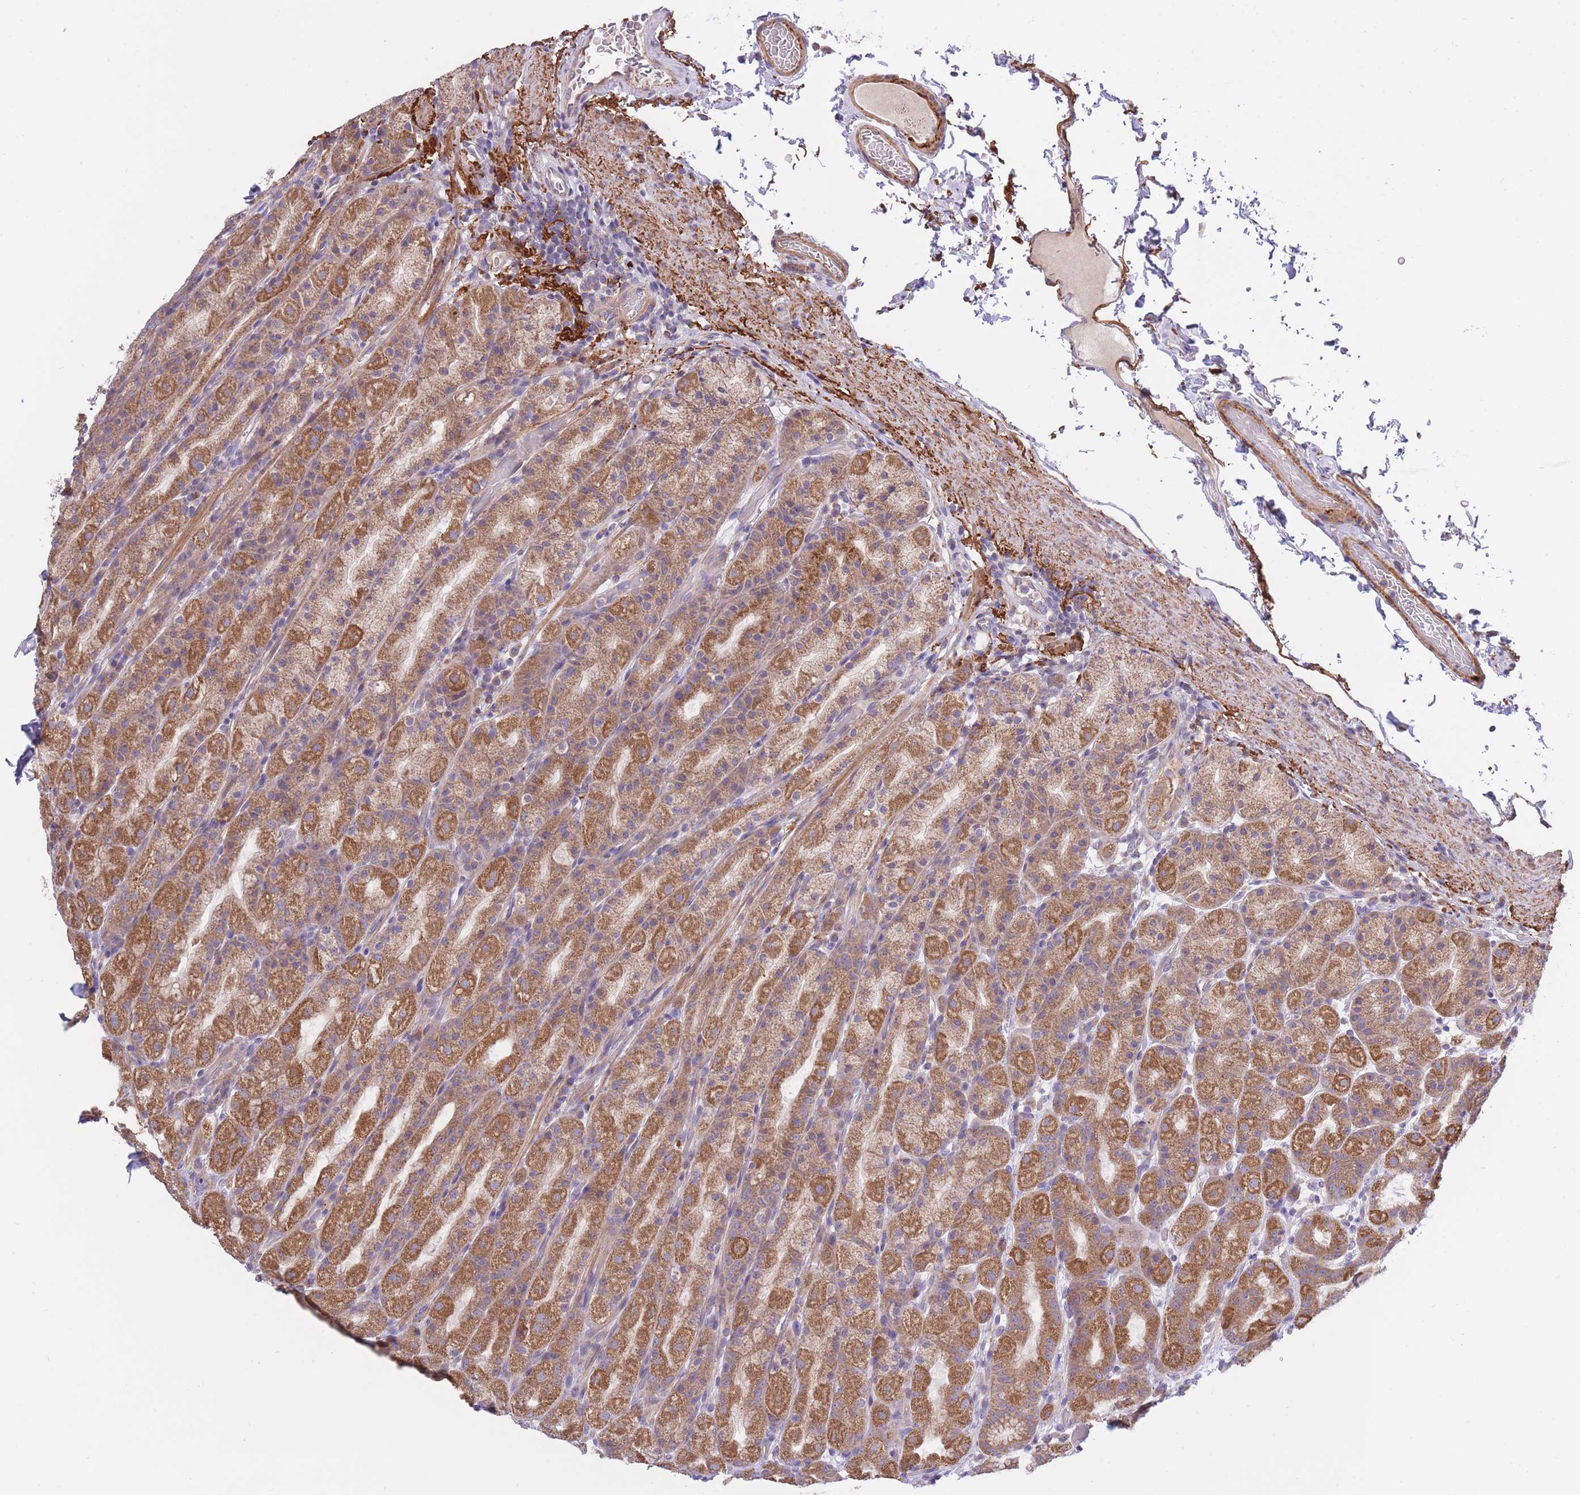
{"staining": {"intensity": "moderate", "quantity": ">75%", "location": "cytoplasmic/membranous"}, "tissue": "stomach", "cell_type": "Glandular cells", "image_type": "normal", "snomed": [{"axis": "morphology", "description": "Normal tissue, NOS"}, {"axis": "topography", "description": "Stomach, upper"}, {"axis": "topography", "description": "Stomach"}], "caption": "The histopathology image demonstrates a brown stain indicating the presence of a protein in the cytoplasmic/membranous of glandular cells in stomach.", "gene": "ATP13A2", "patient": {"sex": "male", "age": 68}}